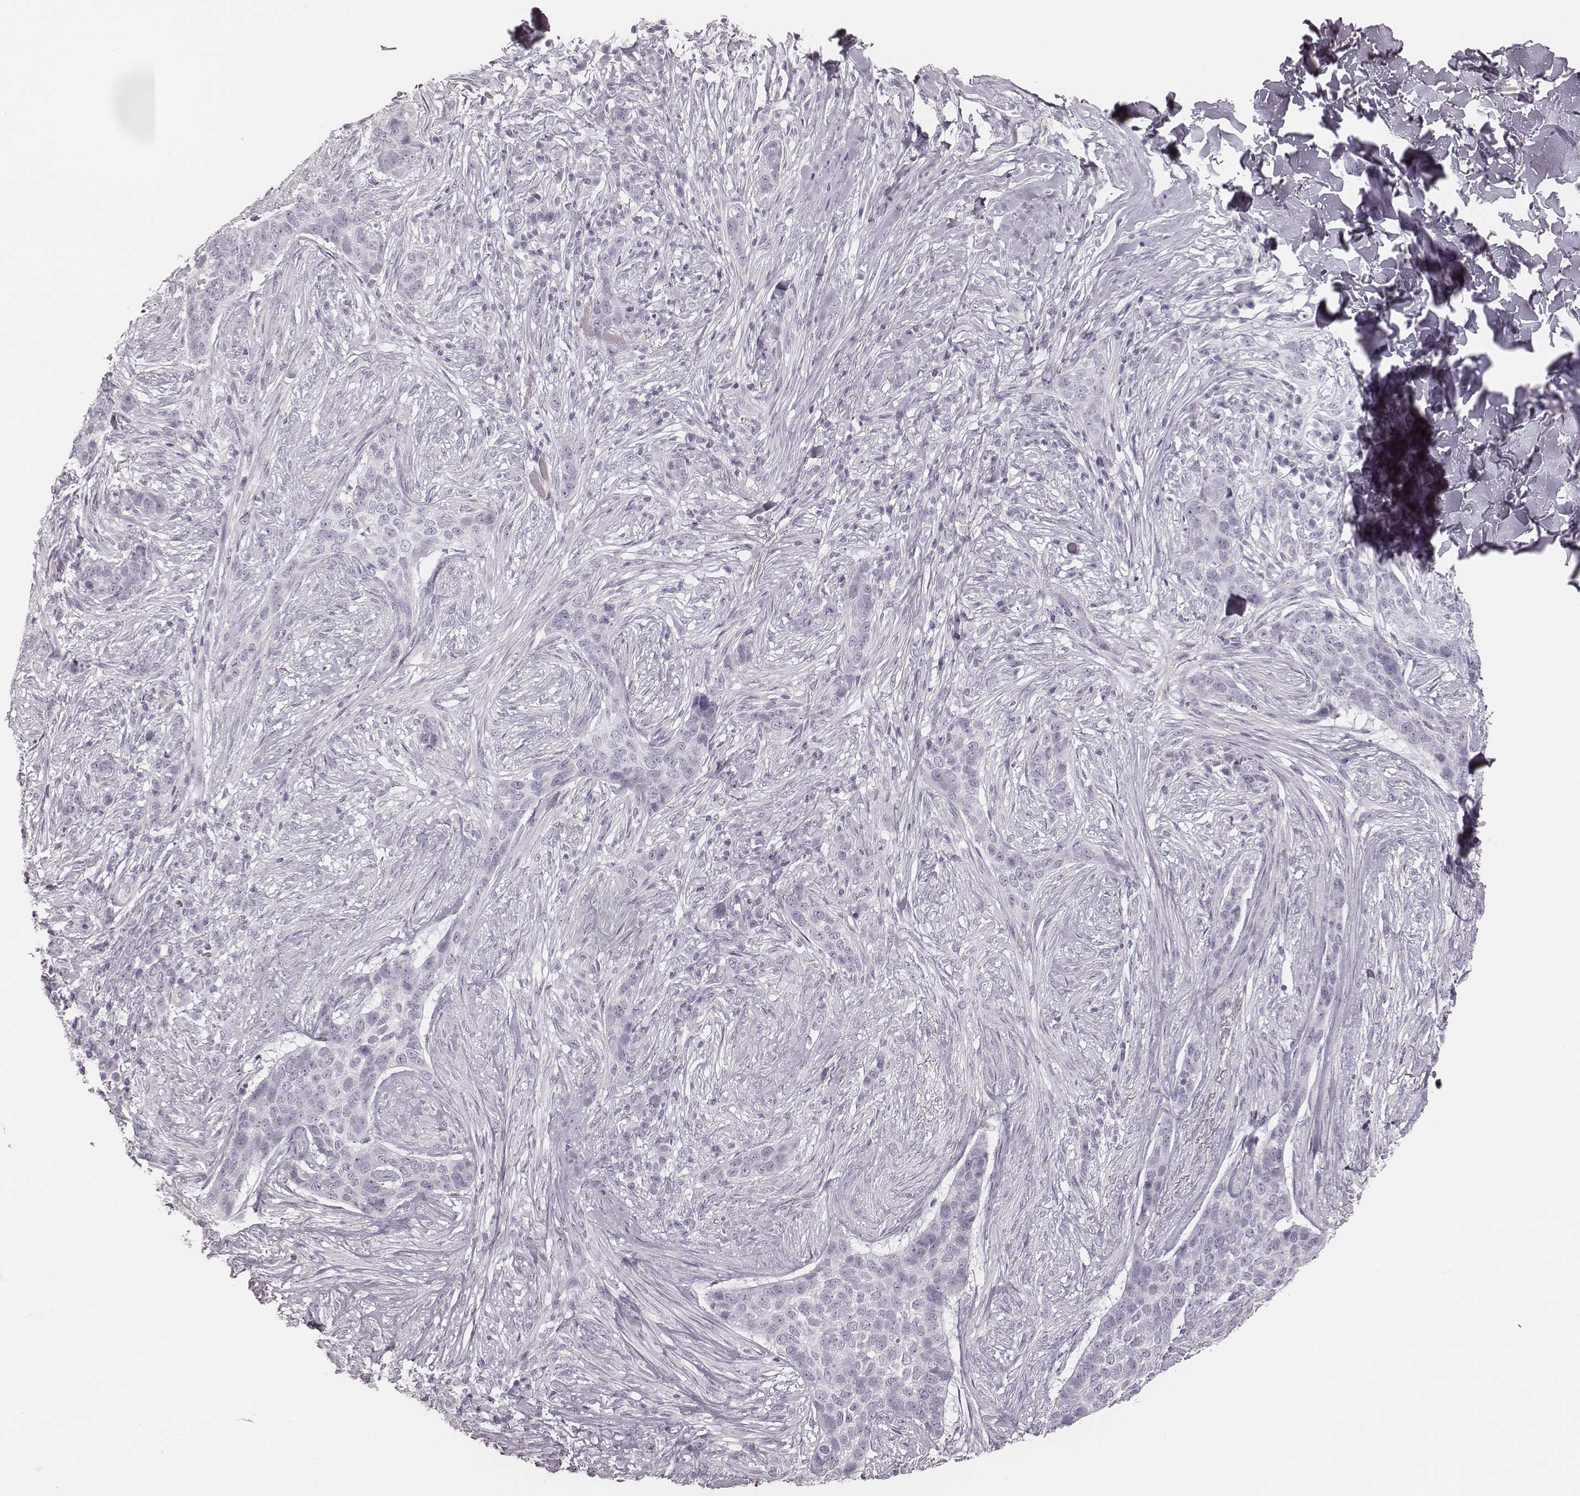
{"staining": {"intensity": "negative", "quantity": "none", "location": "none"}, "tissue": "skin cancer", "cell_type": "Tumor cells", "image_type": "cancer", "snomed": [{"axis": "morphology", "description": "Basal cell carcinoma"}, {"axis": "topography", "description": "Skin"}], "caption": "Tumor cells are negative for brown protein staining in skin cancer.", "gene": "MSX1", "patient": {"sex": "female", "age": 69}}